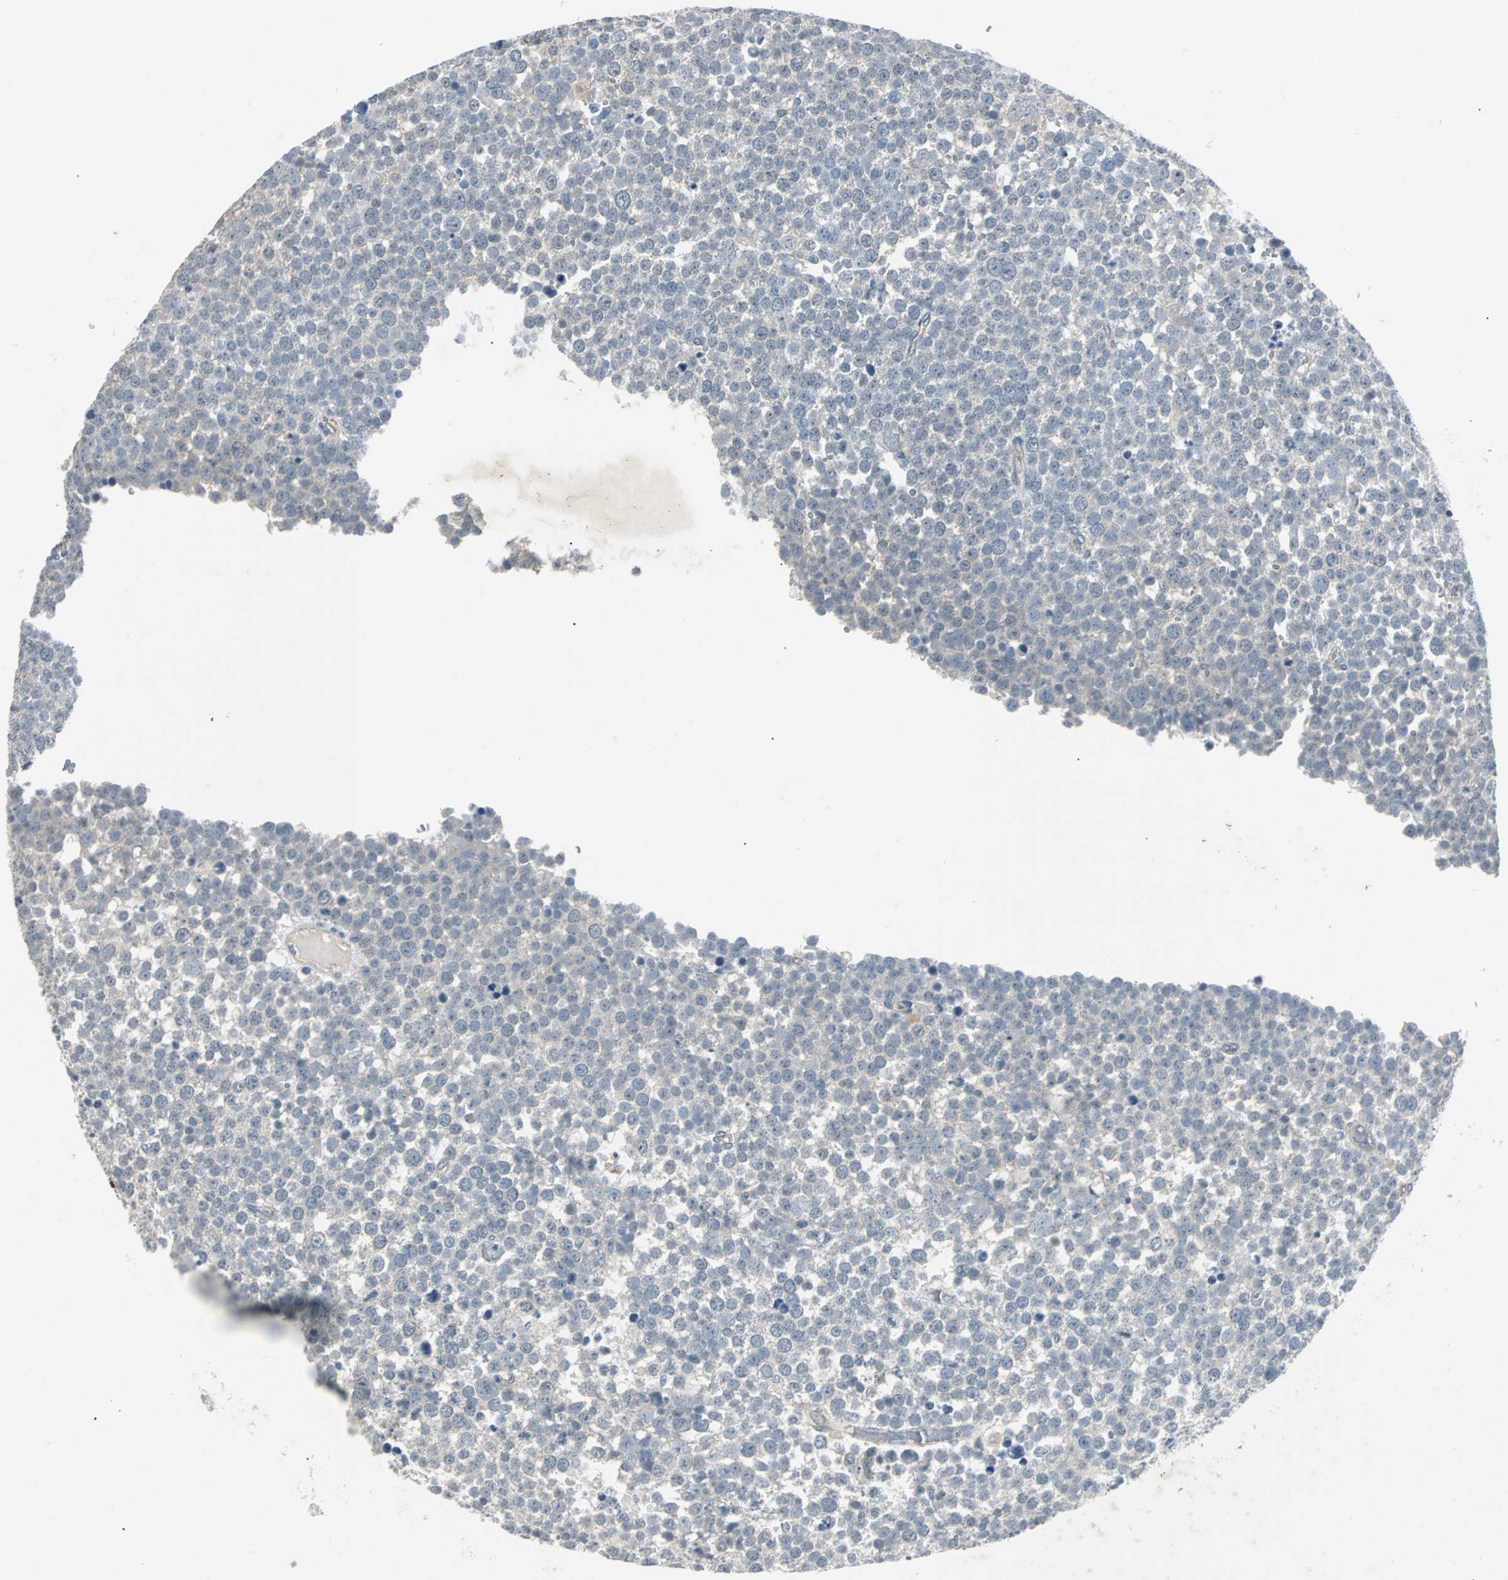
{"staining": {"intensity": "negative", "quantity": "none", "location": "none"}, "tissue": "testis cancer", "cell_type": "Tumor cells", "image_type": "cancer", "snomed": [{"axis": "morphology", "description": "Seminoma, NOS"}, {"axis": "topography", "description": "Testis"}], "caption": "Tumor cells are negative for brown protein staining in testis cancer. Brightfield microscopy of immunohistochemistry (IHC) stained with DAB (brown) and hematoxylin (blue), captured at high magnification.", "gene": "CMC2", "patient": {"sex": "male", "age": 71}}